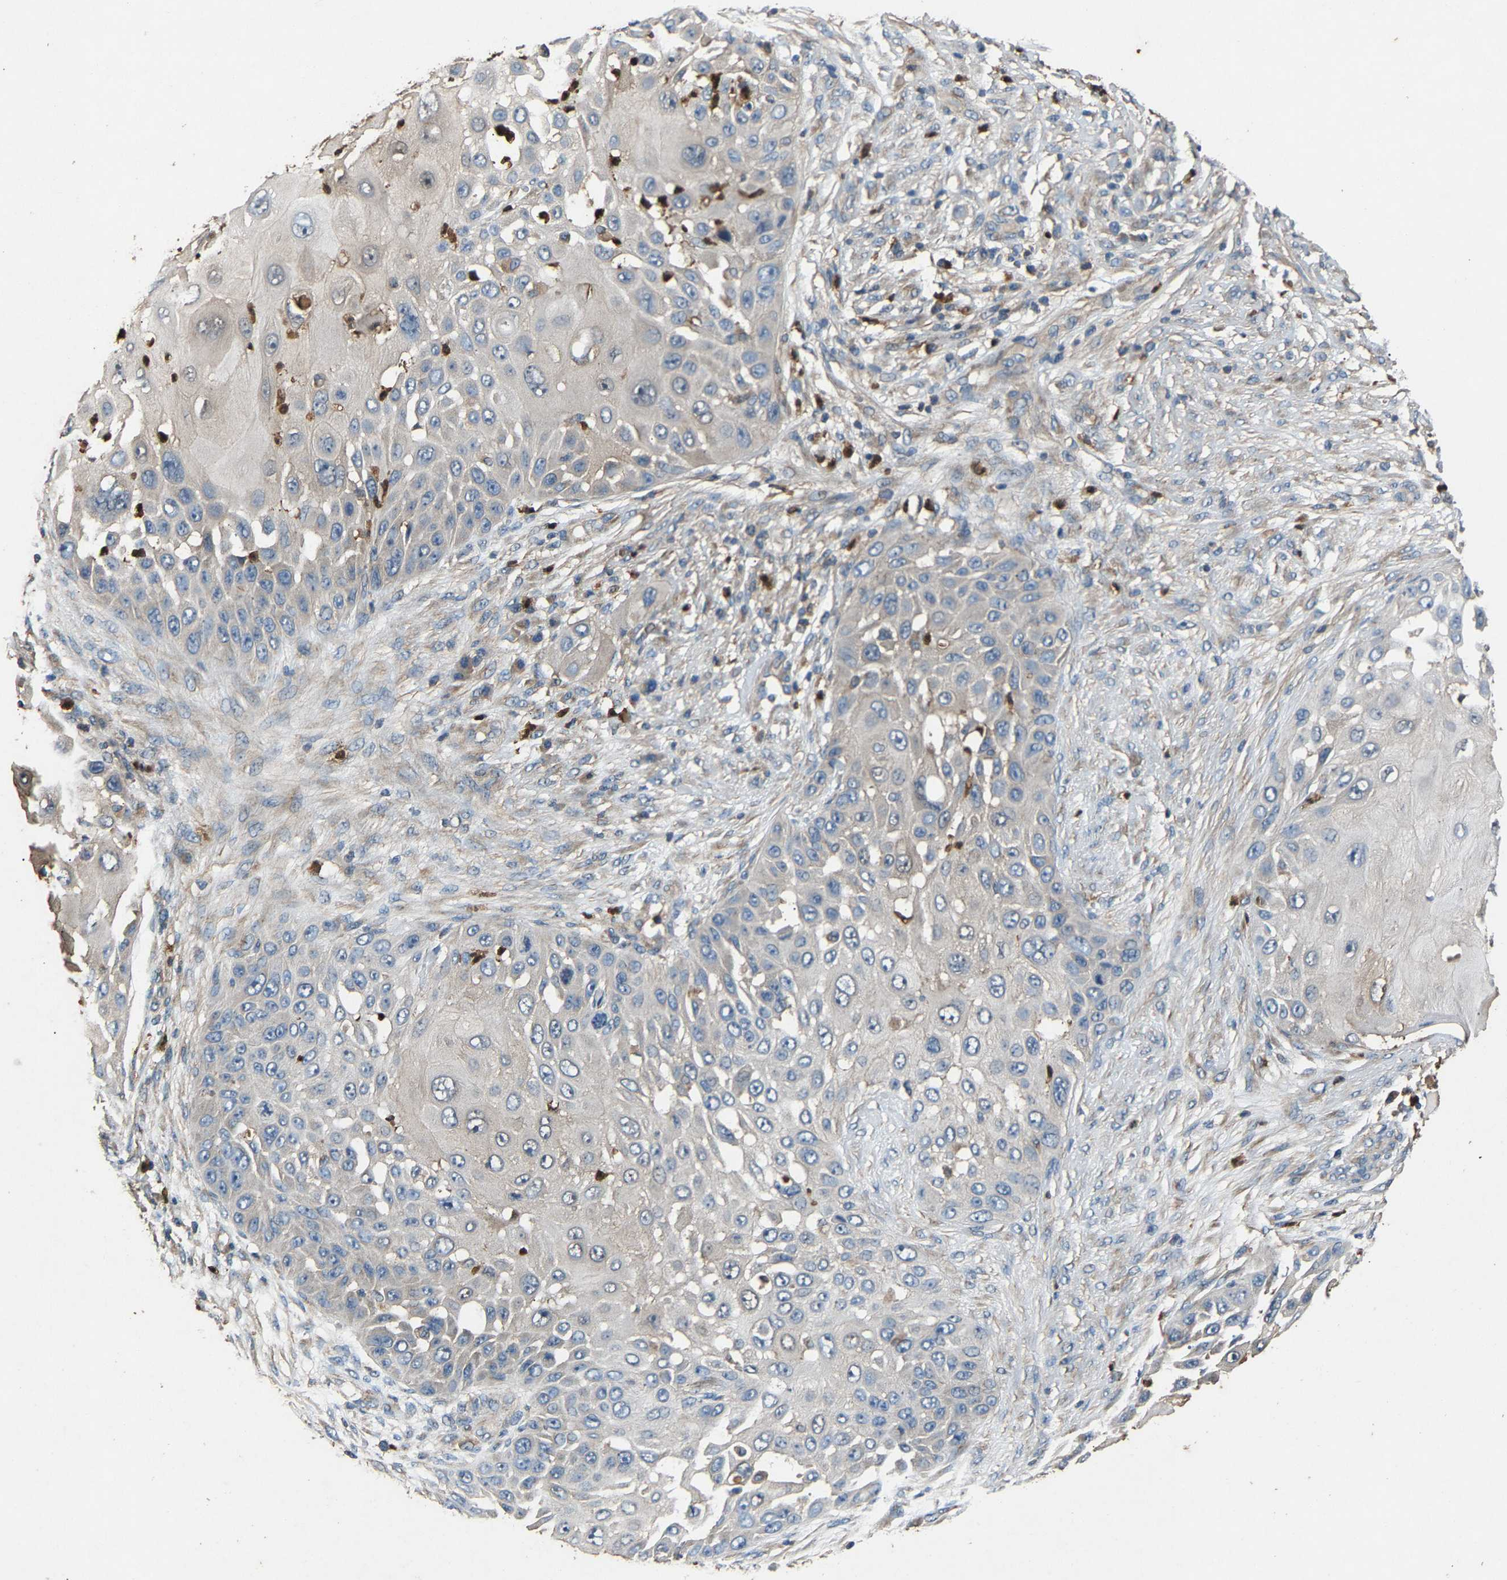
{"staining": {"intensity": "negative", "quantity": "none", "location": "none"}, "tissue": "skin cancer", "cell_type": "Tumor cells", "image_type": "cancer", "snomed": [{"axis": "morphology", "description": "Squamous cell carcinoma, NOS"}, {"axis": "topography", "description": "Skin"}], "caption": "This is a histopathology image of immunohistochemistry staining of skin cancer (squamous cell carcinoma), which shows no staining in tumor cells. (Stains: DAB (3,3'-diaminobenzidine) immunohistochemistry (IHC) with hematoxylin counter stain, Microscopy: brightfield microscopy at high magnification).", "gene": "PPID", "patient": {"sex": "female", "age": 44}}